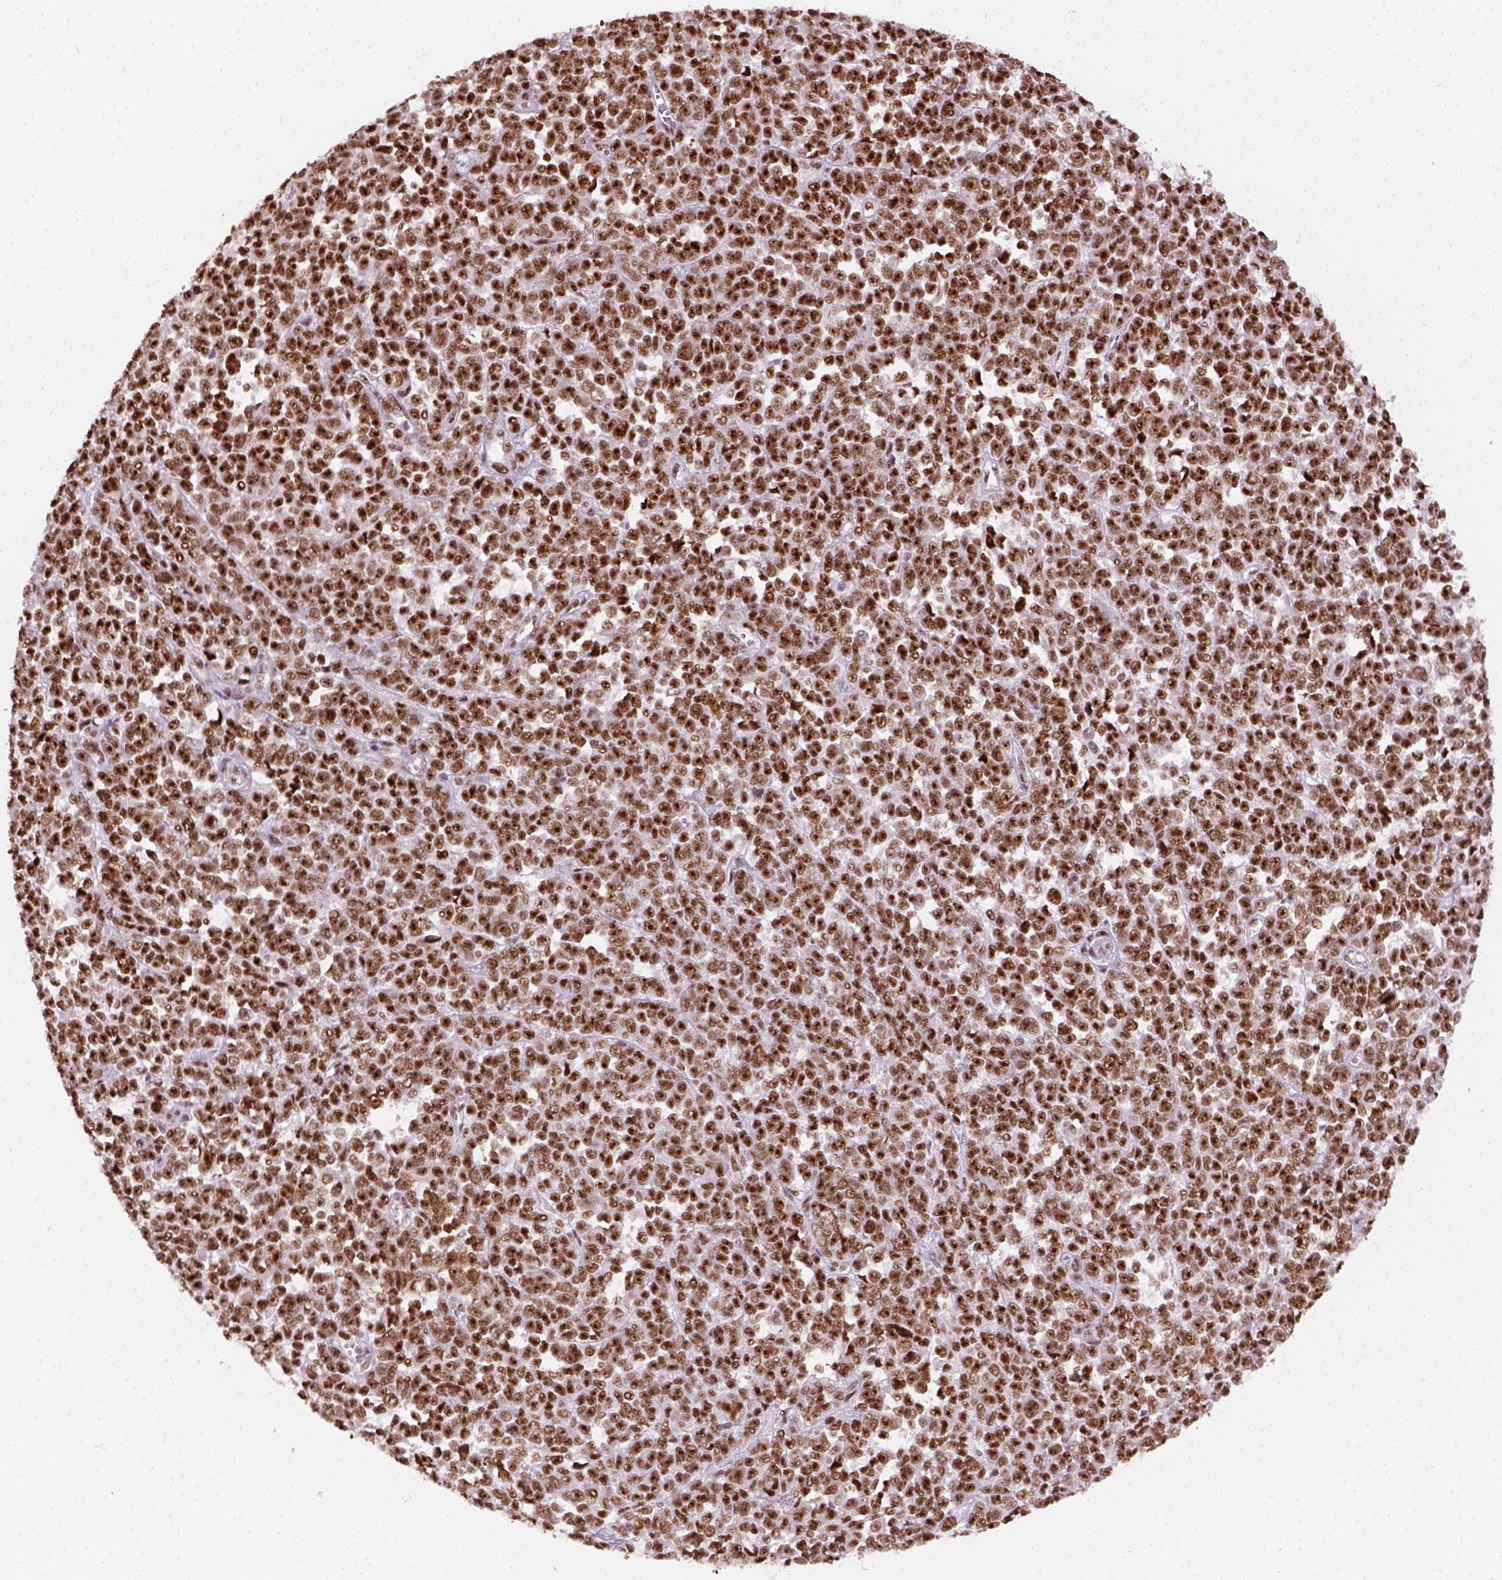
{"staining": {"intensity": "strong", "quantity": ">75%", "location": "nuclear"}, "tissue": "melanoma", "cell_type": "Tumor cells", "image_type": "cancer", "snomed": [{"axis": "morphology", "description": "Malignant melanoma, NOS"}, {"axis": "topography", "description": "Skin"}], "caption": "High-magnification brightfield microscopy of melanoma stained with DAB (brown) and counterstained with hematoxylin (blue). tumor cells exhibit strong nuclear staining is appreciated in about>75% of cells.", "gene": "GTF2F1", "patient": {"sex": "female", "age": 95}}